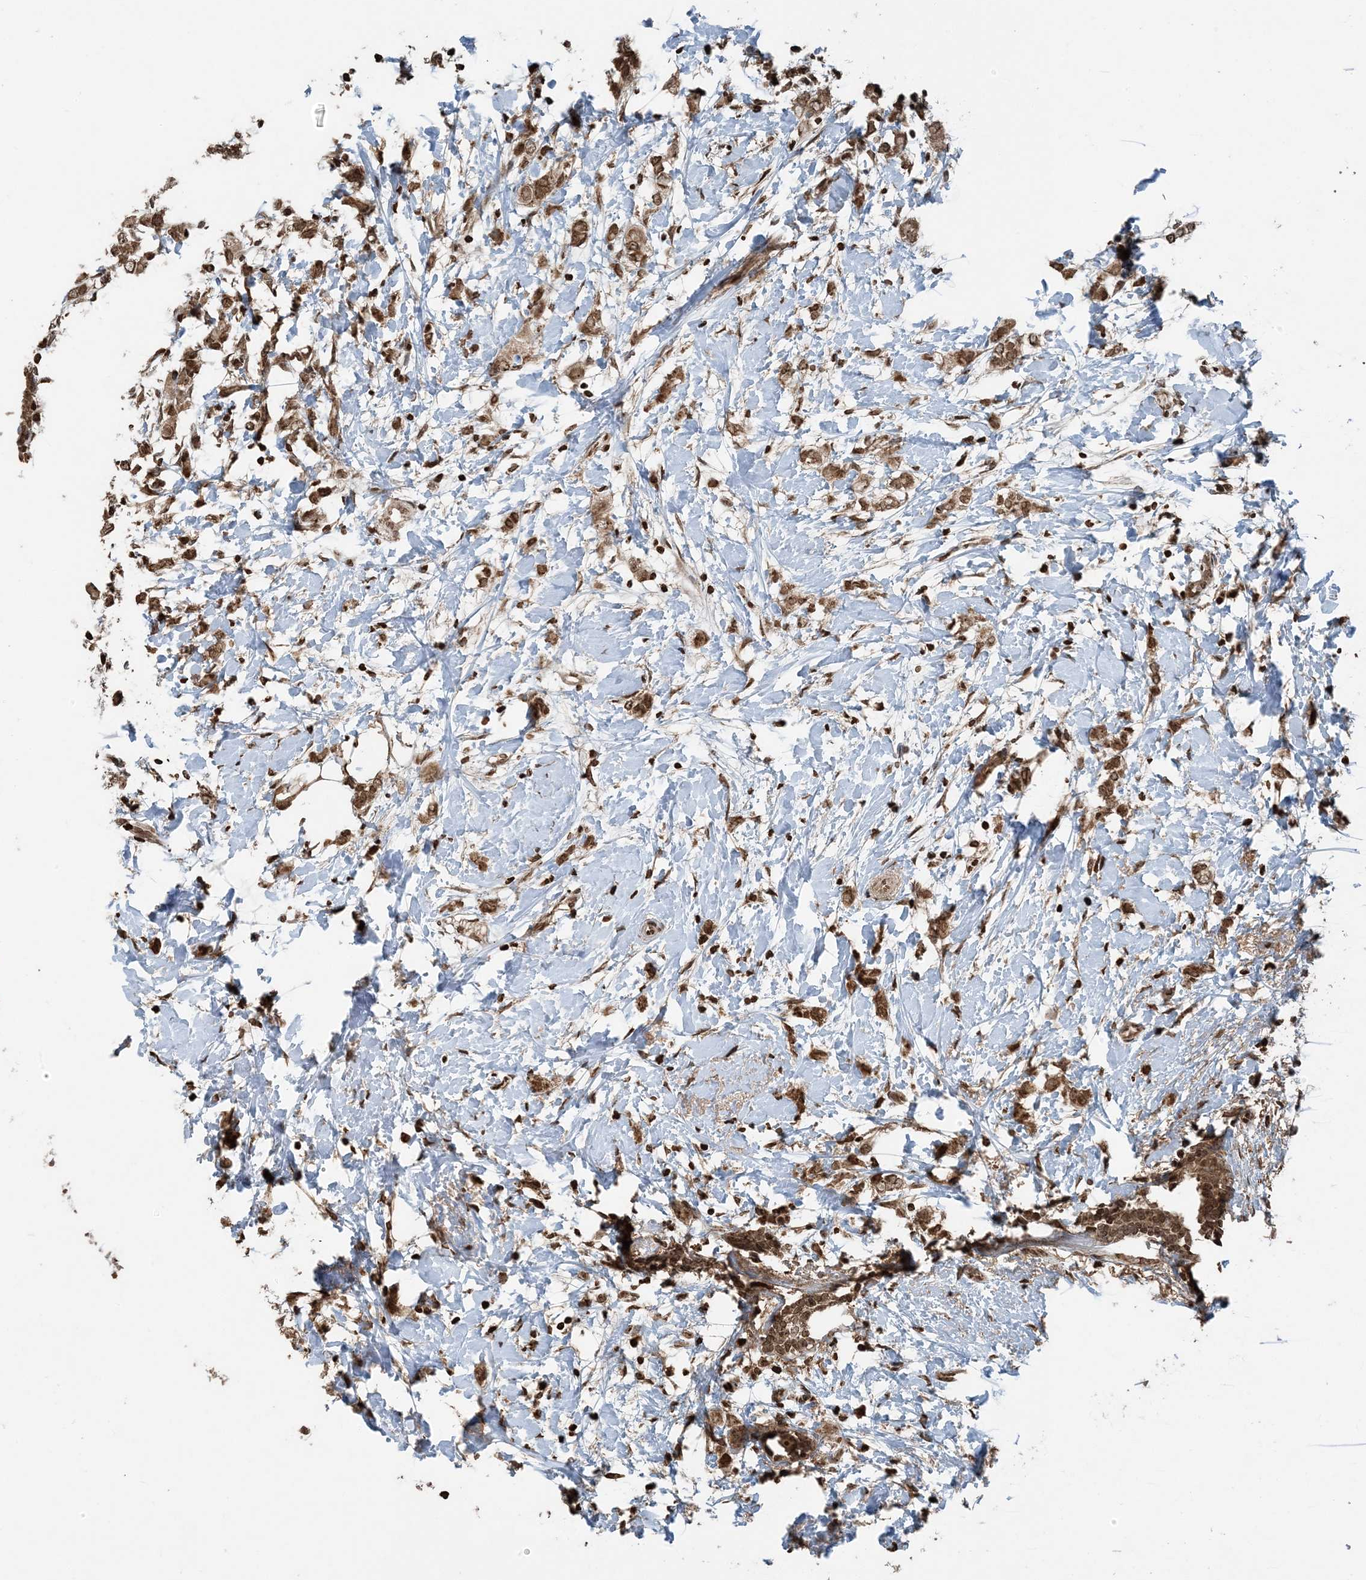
{"staining": {"intensity": "moderate", "quantity": ">75%", "location": "cytoplasmic/membranous,nuclear"}, "tissue": "breast cancer", "cell_type": "Tumor cells", "image_type": "cancer", "snomed": [{"axis": "morphology", "description": "Normal tissue, NOS"}, {"axis": "morphology", "description": "Lobular carcinoma"}, {"axis": "topography", "description": "Breast"}], "caption": "The photomicrograph exhibits immunohistochemical staining of breast cancer. There is moderate cytoplasmic/membranous and nuclear positivity is present in approximately >75% of tumor cells.", "gene": "ZFAND2B", "patient": {"sex": "female", "age": 47}}